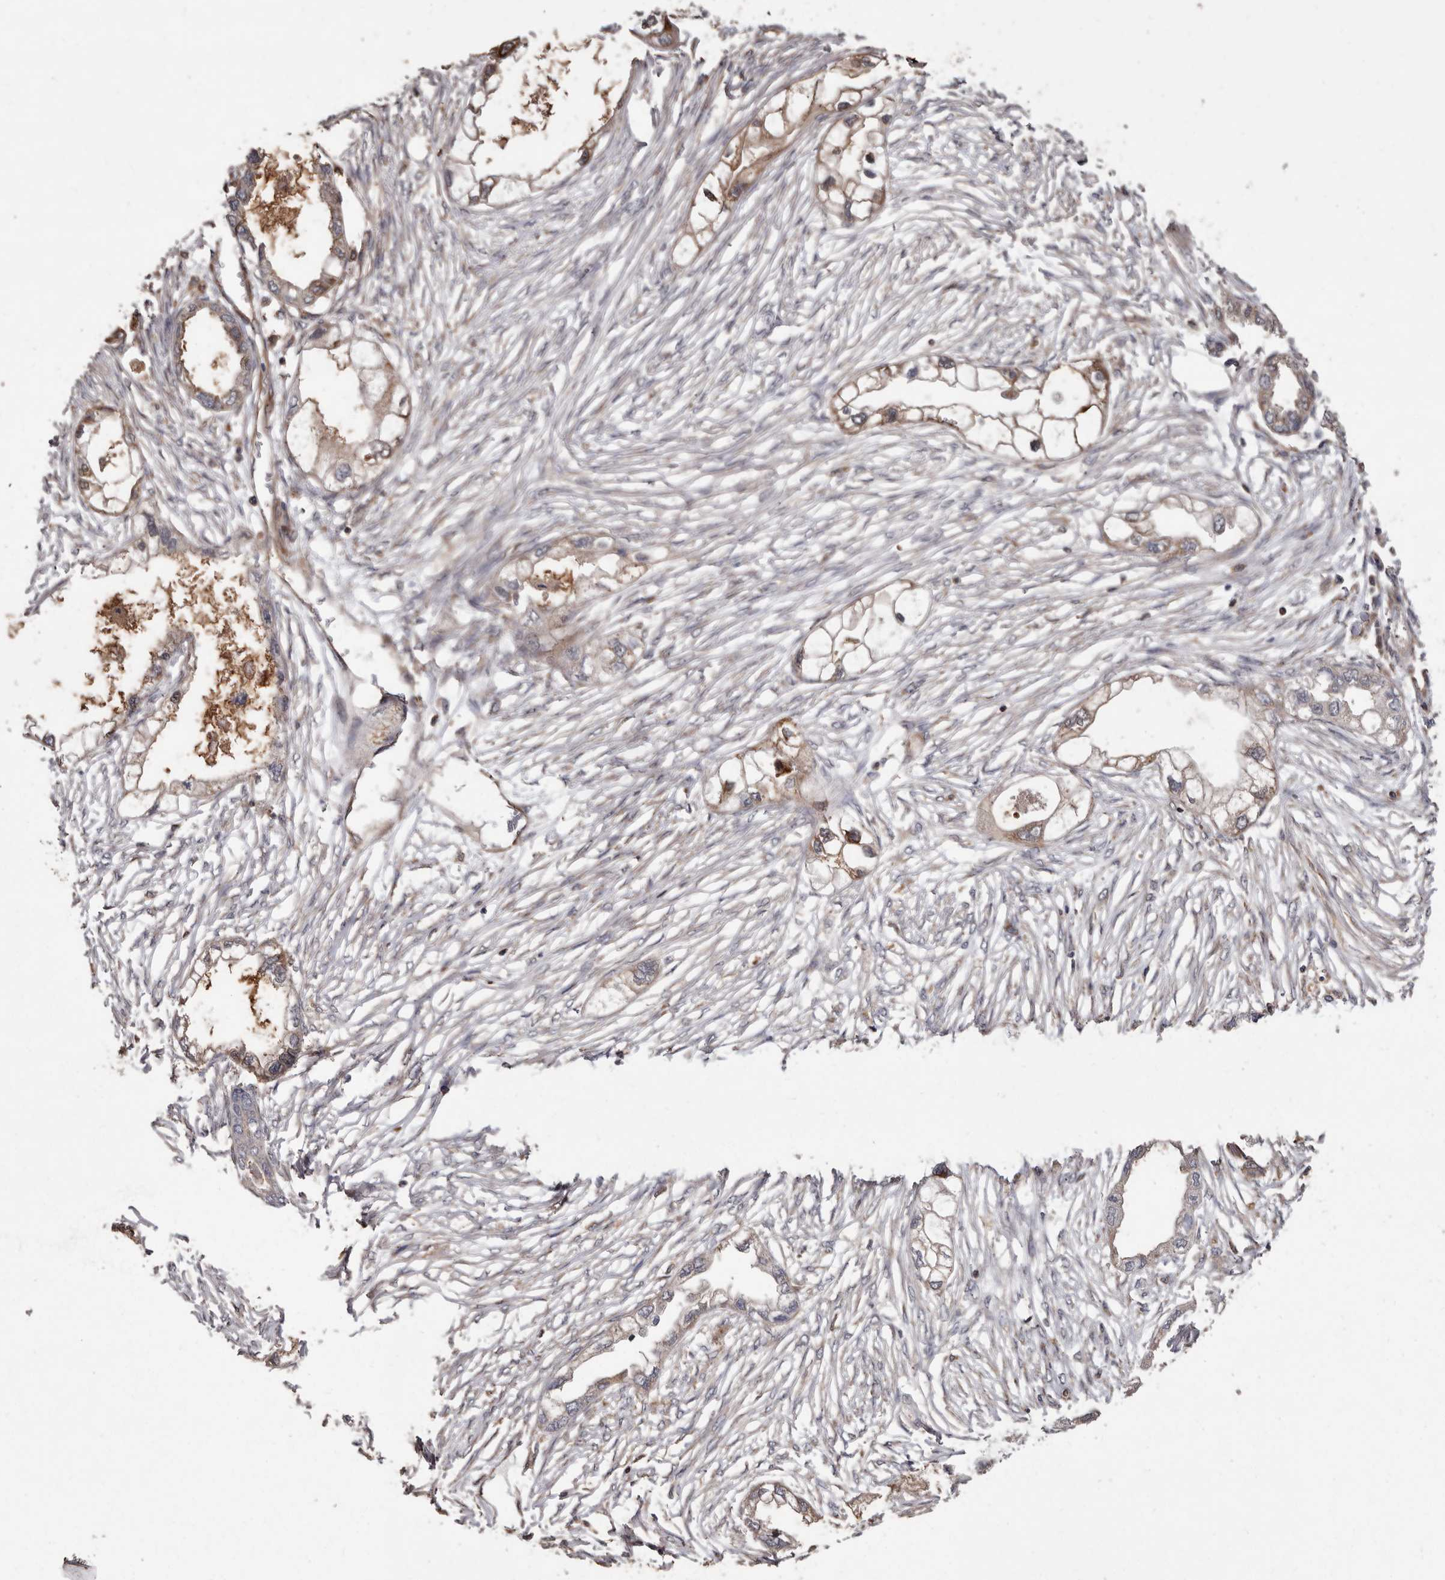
{"staining": {"intensity": "moderate", "quantity": "25%-75%", "location": "cytoplasmic/membranous"}, "tissue": "endometrial cancer", "cell_type": "Tumor cells", "image_type": "cancer", "snomed": [{"axis": "morphology", "description": "Adenocarcinoma, NOS"}, {"axis": "morphology", "description": "Adenocarcinoma, metastatic, NOS"}, {"axis": "topography", "description": "Adipose tissue"}, {"axis": "topography", "description": "Endometrium"}], "caption": "Protein expression analysis of human endometrial adenocarcinoma reveals moderate cytoplasmic/membranous expression in approximately 25%-75% of tumor cells. The staining is performed using DAB brown chromogen to label protein expression. The nuclei are counter-stained blue using hematoxylin.", "gene": "FLAD1", "patient": {"sex": "female", "age": 67}}